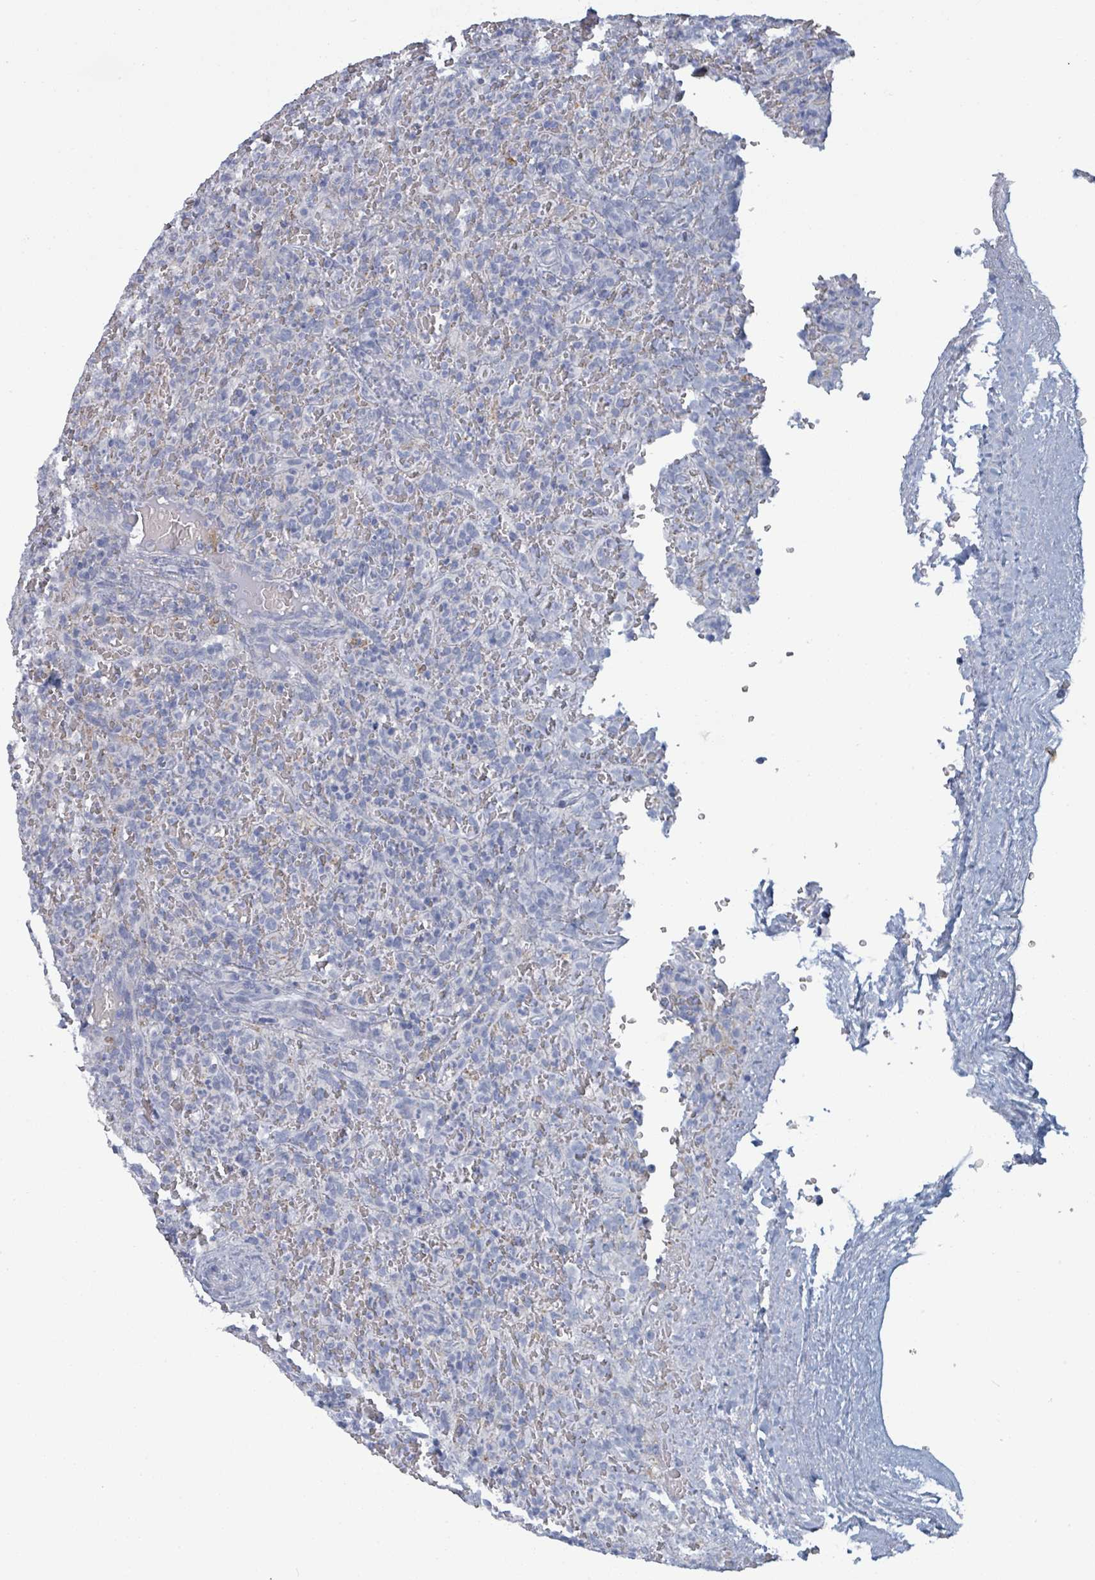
{"staining": {"intensity": "negative", "quantity": "none", "location": "none"}, "tissue": "lymphoma", "cell_type": "Tumor cells", "image_type": "cancer", "snomed": [{"axis": "morphology", "description": "Malignant lymphoma, non-Hodgkin's type, Low grade"}, {"axis": "topography", "description": "Spleen"}], "caption": "Lymphoma was stained to show a protein in brown. There is no significant staining in tumor cells. (Stains: DAB immunohistochemistry (IHC) with hematoxylin counter stain, Microscopy: brightfield microscopy at high magnification).", "gene": "VPS13D", "patient": {"sex": "female", "age": 64}}